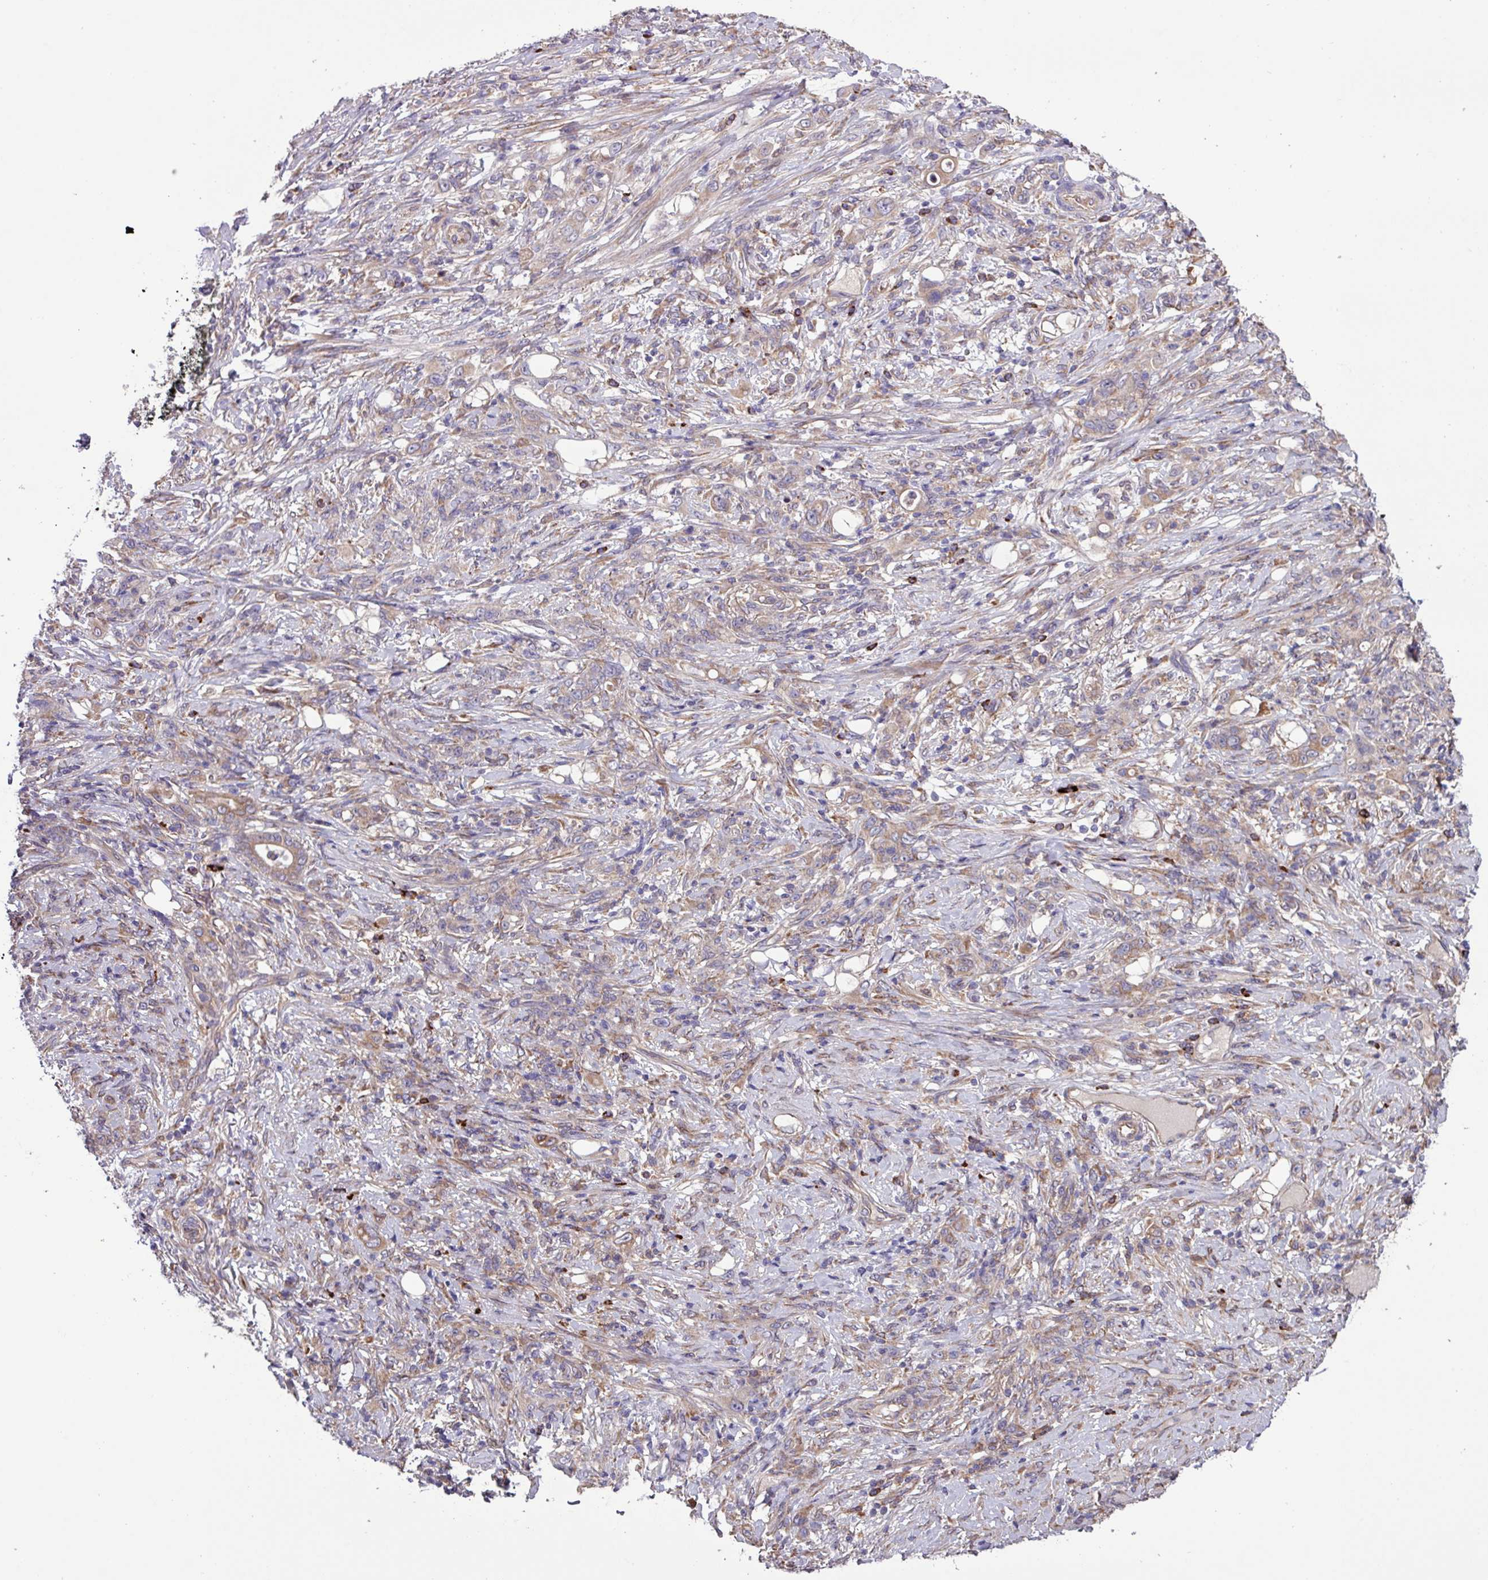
{"staining": {"intensity": "weak", "quantity": "25%-75%", "location": "cytoplasmic/membranous"}, "tissue": "stomach cancer", "cell_type": "Tumor cells", "image_type": "cancer", "snomed": [{"axis": "morphology", "description": "Adenocarcinoma, NOS"}, {"axis": "topography", "description": "Stomach"}], "caption": "A high-resolution image shows immunohistochemistry staining of stomach cancer, which reveals weak cytoplasmic/membranous positivity in approximately 25%-75% of tumor cells. The protein of interest is stained brown, and the nuclei are stained in blue (DAB IHC with brightfield microscopy, high magnification).", "gene": "PTPRQ", "patient": {"sex": "female", "age": 79}}